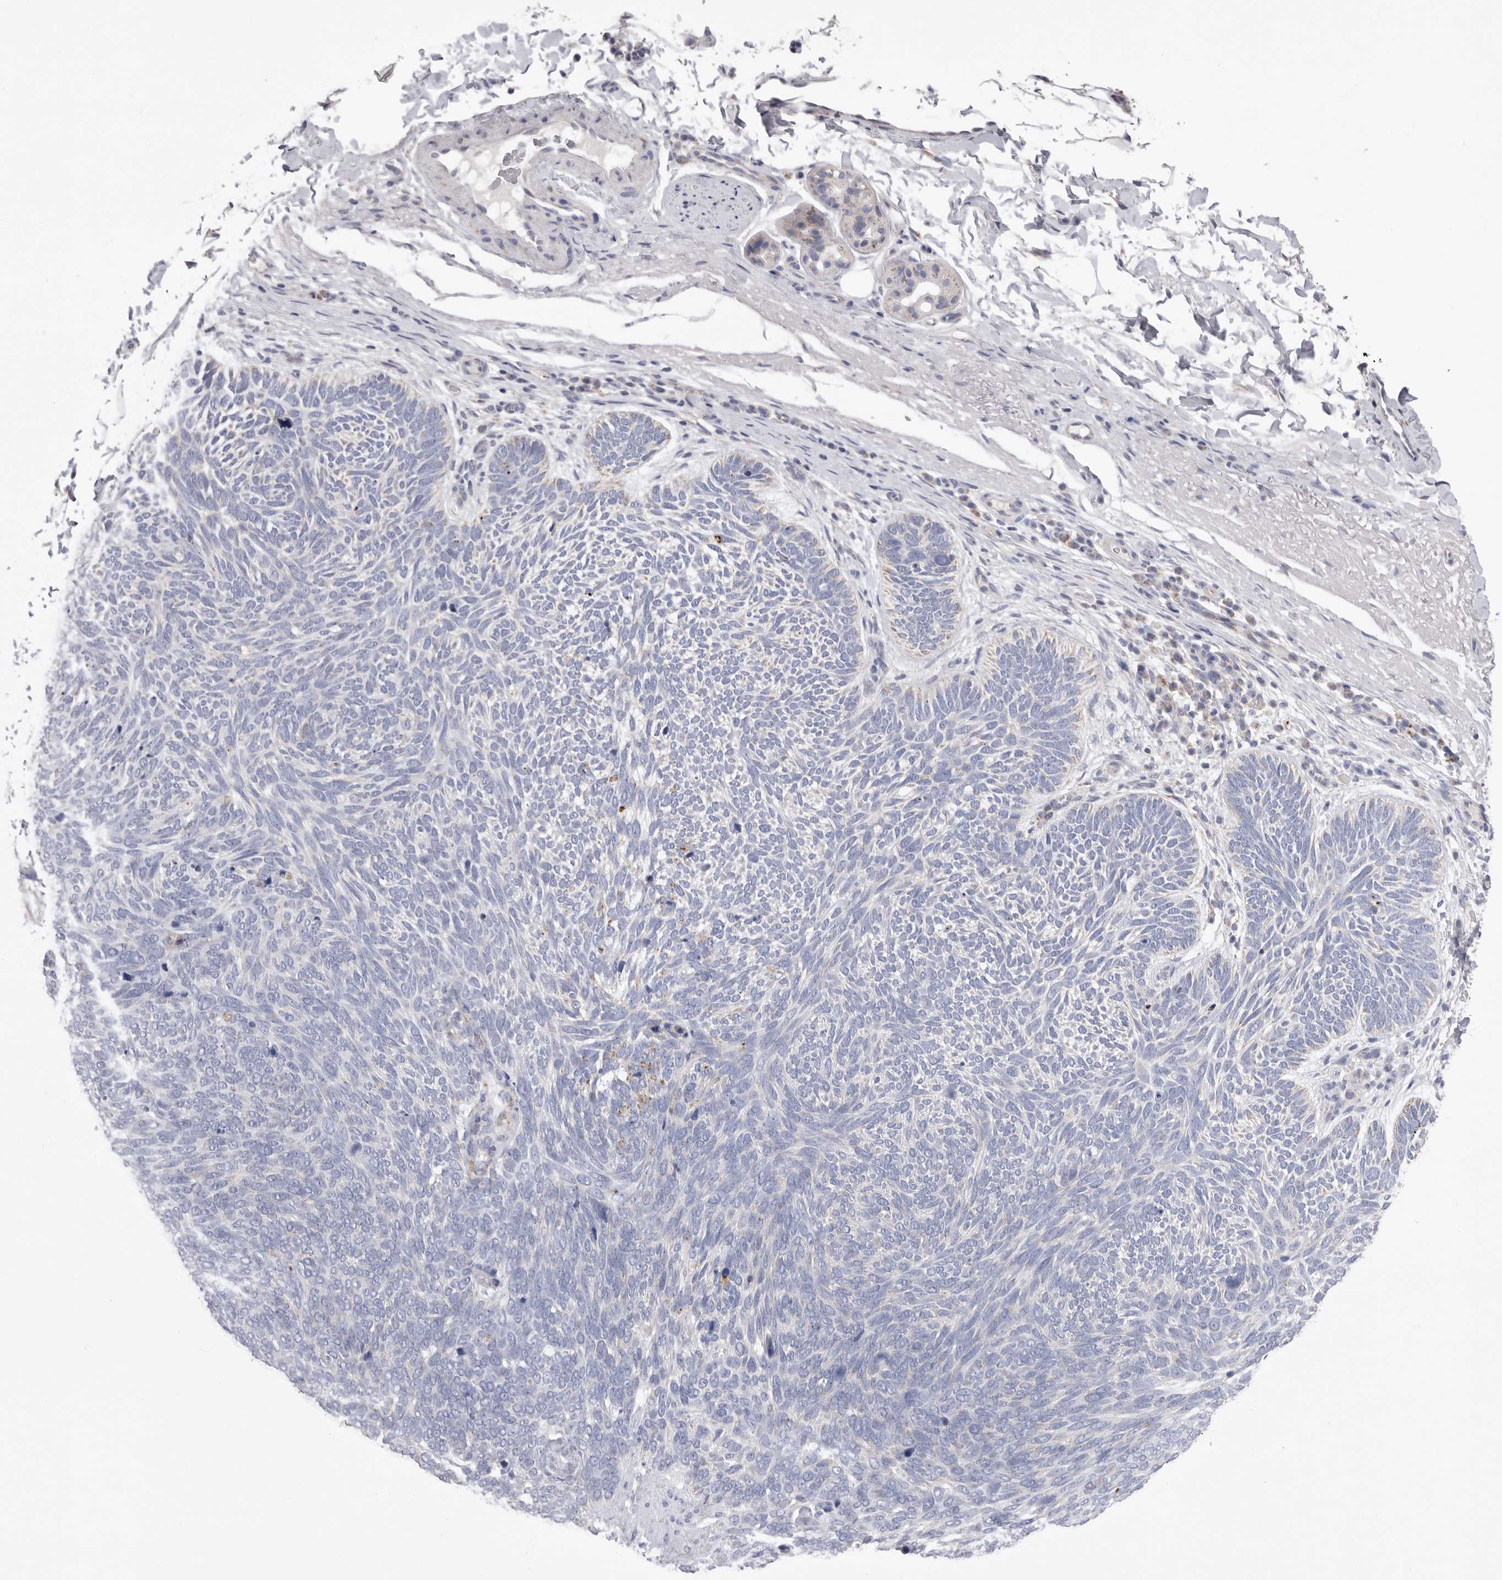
{"staining": {"intensity": "negative", "quantity": "none", "location": "none"}, "tissue": "skin cancer", "cell_type": "Tumor cells", "image_type": "cancer", "snomed": [{"axis": "morphology", "description": "Basal cell carcinoma"}, {"axis": "topography", "description": "Skin"}], "caption": "This is an IHC image of human skin basal cell carcinoma. There is no positivity in tumor cells.", "gene": "VDAC3", "patient": {"sex": "female", "age": 85}}